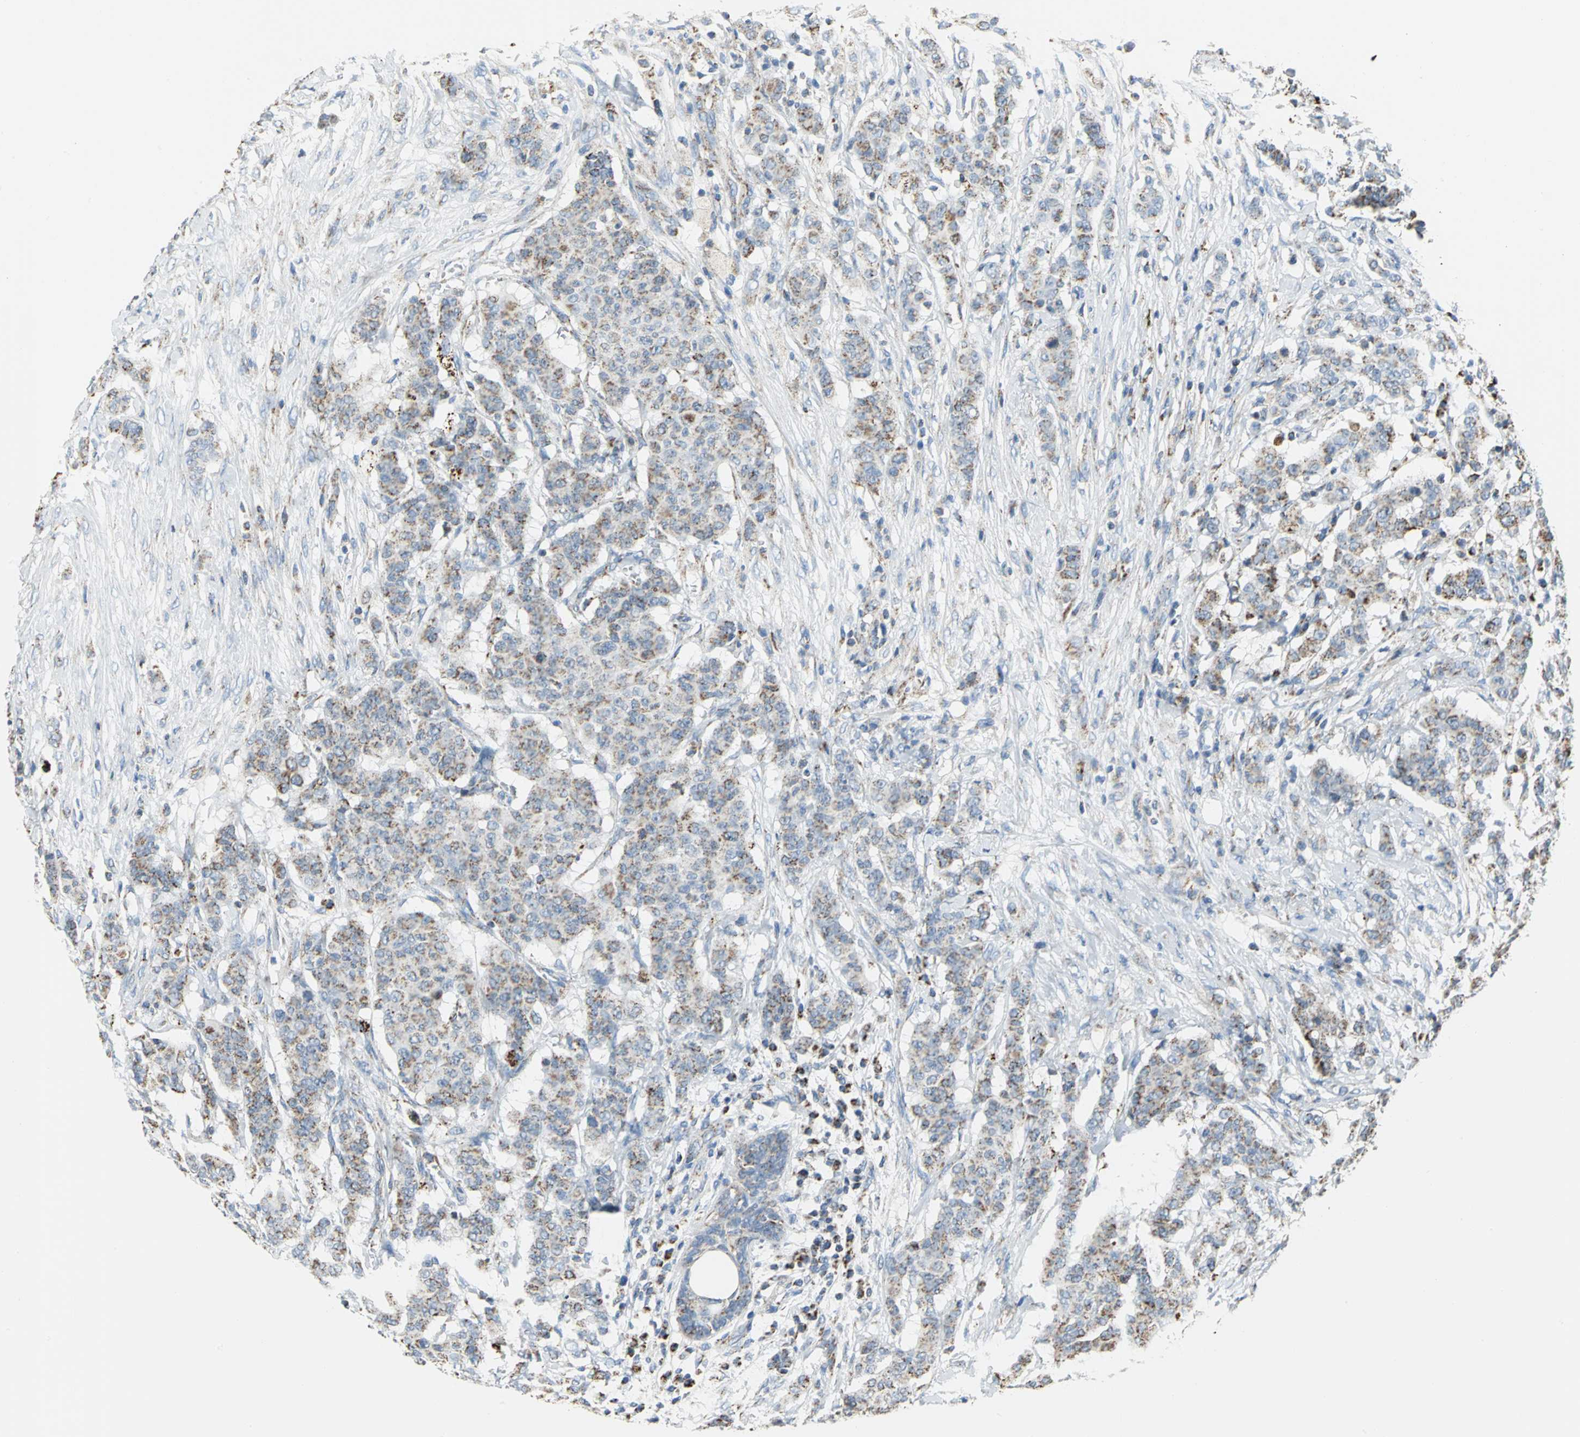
{"staining": {"intensity": "moderate", "quantity": "25%-75%", "location": "cytoplasmic/membranous"}, "tissue": "breast cancer", "cell_type": "Tumor cells", "image_type": "cancer", "snomed": [{"axis": "morphology", "description": "Duct carcinoma"}, {"axis": "topography", "description": "Breast"}], "caption": "Breast intraductal carcinoma stained for a protein (brown) demonstrates moderate cytoplasmic/membranous positive positivity in approximately 25%-75% of tumor cells.", "gene": "NTRK1", "patient": {"sex": "female", "age": 40}}